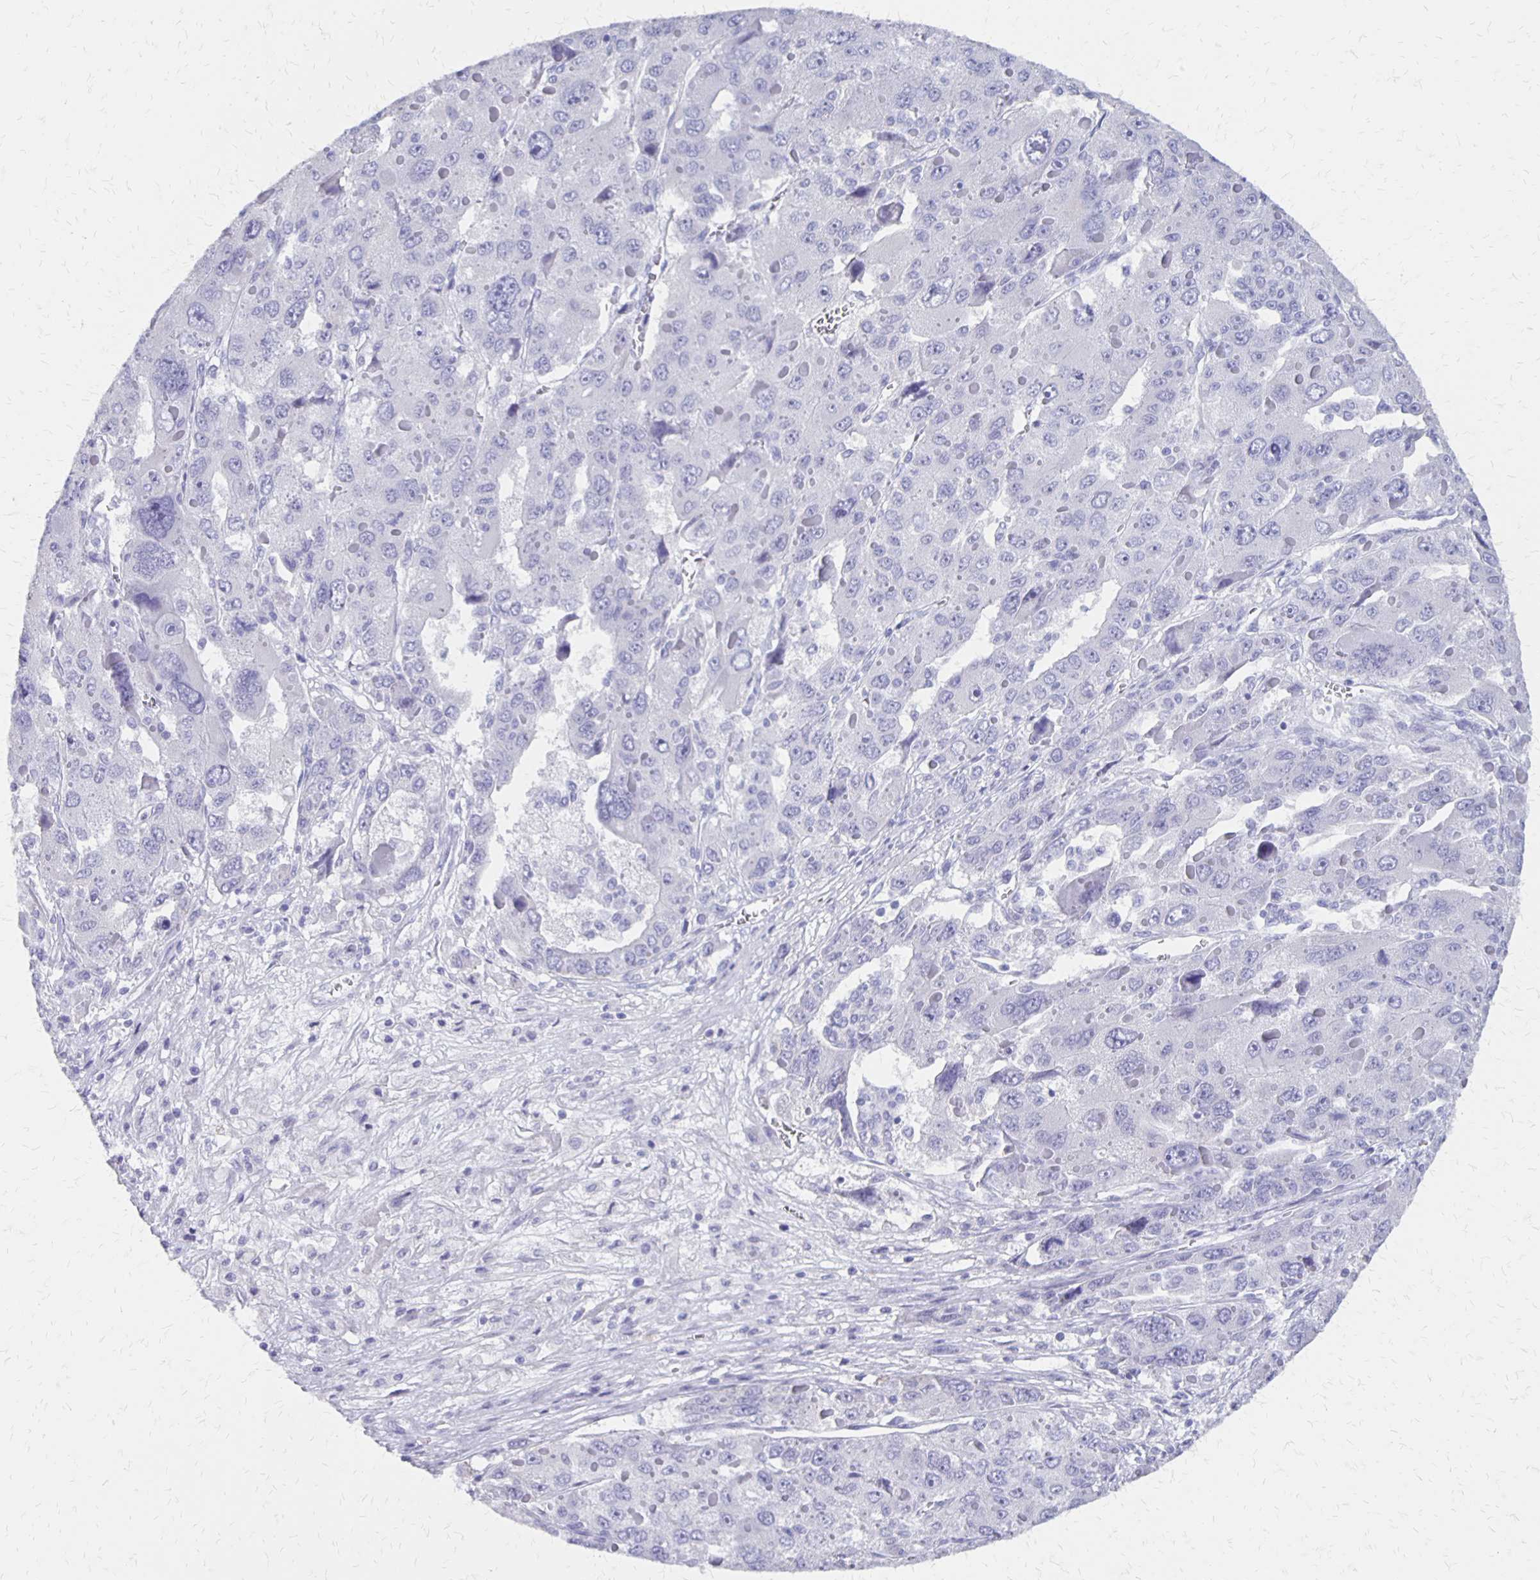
{"staining": {"intensity": "negative", "quantity": "none", "location": "none"}, "tissue": "liver cancer", "cell_type": "Tumor cells", "image_type": "cancer", "snomed": [{"axis": "morphology", "description": "Carcinoma, Hepatocellular, NOS"}, {"axis": "topography", "description": "Liver"}], "caption": "DAB immunohistochemical staining of liver hepatocellular carcinoma exhibits no significant staining in tumor cells.", "gene": "SEPTIN5", "patient": {"sex": "female", "age": 41}}